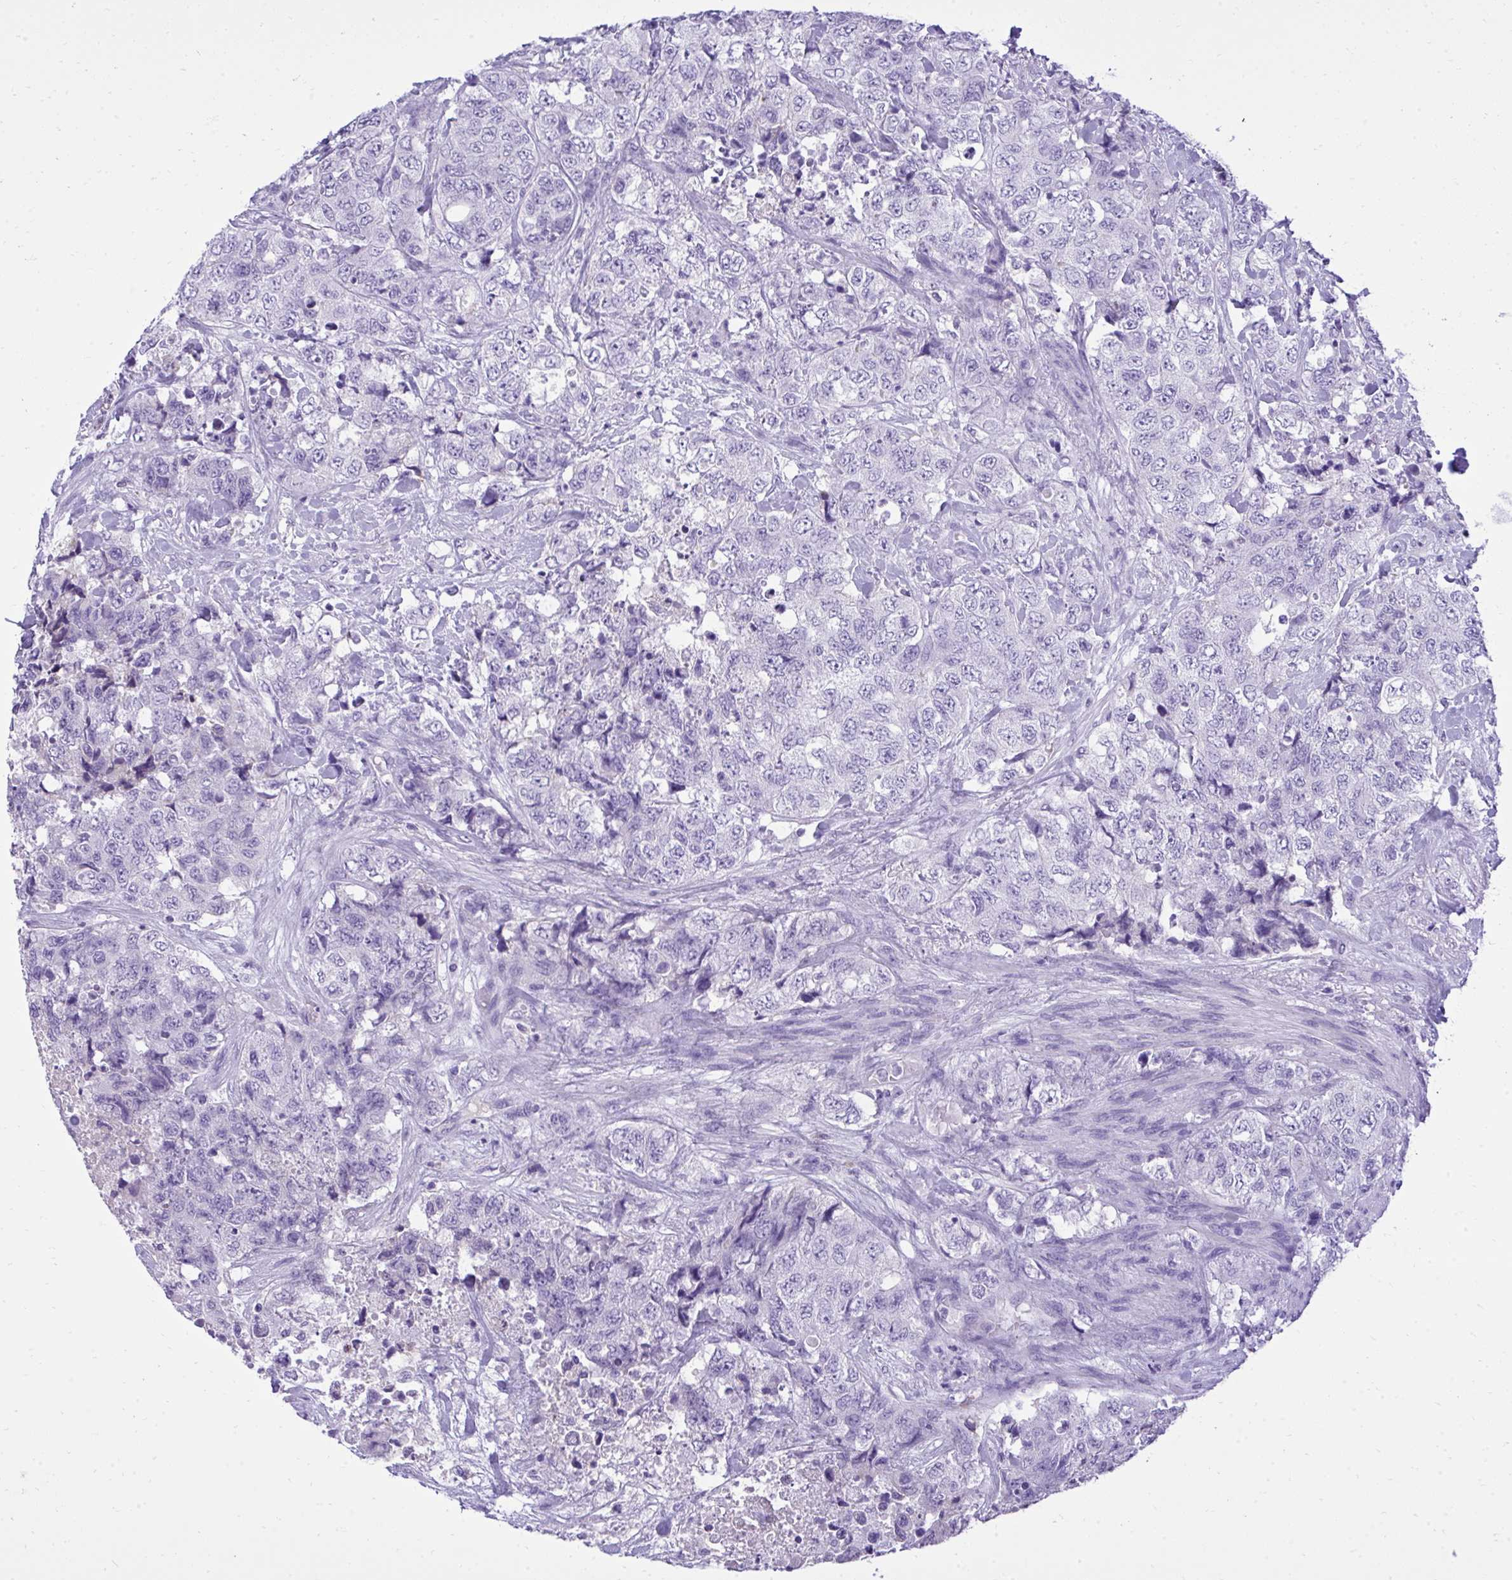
{"staining": {"intensity": "negative", "quantity": "none", "location": "none"}, "tissue": "urothelial cancer", "cell_type": "Tumor cells", "image_type": "cancer", "snomed": [{"axis": "morphology", "description": "Urothelial carcinoma, High grade"}, {"axis": "topography", "description": "Urinary bladder"}], "caption": "IHC of human urothelial cancer reveals no positivity in tumor cells. The staining is performed using DAB brown chromogen with nuclei counter-stained in using hematoxylin.", "gene": "ST6GALNAC3", "patient": {"sex": "female", "age": 78}}